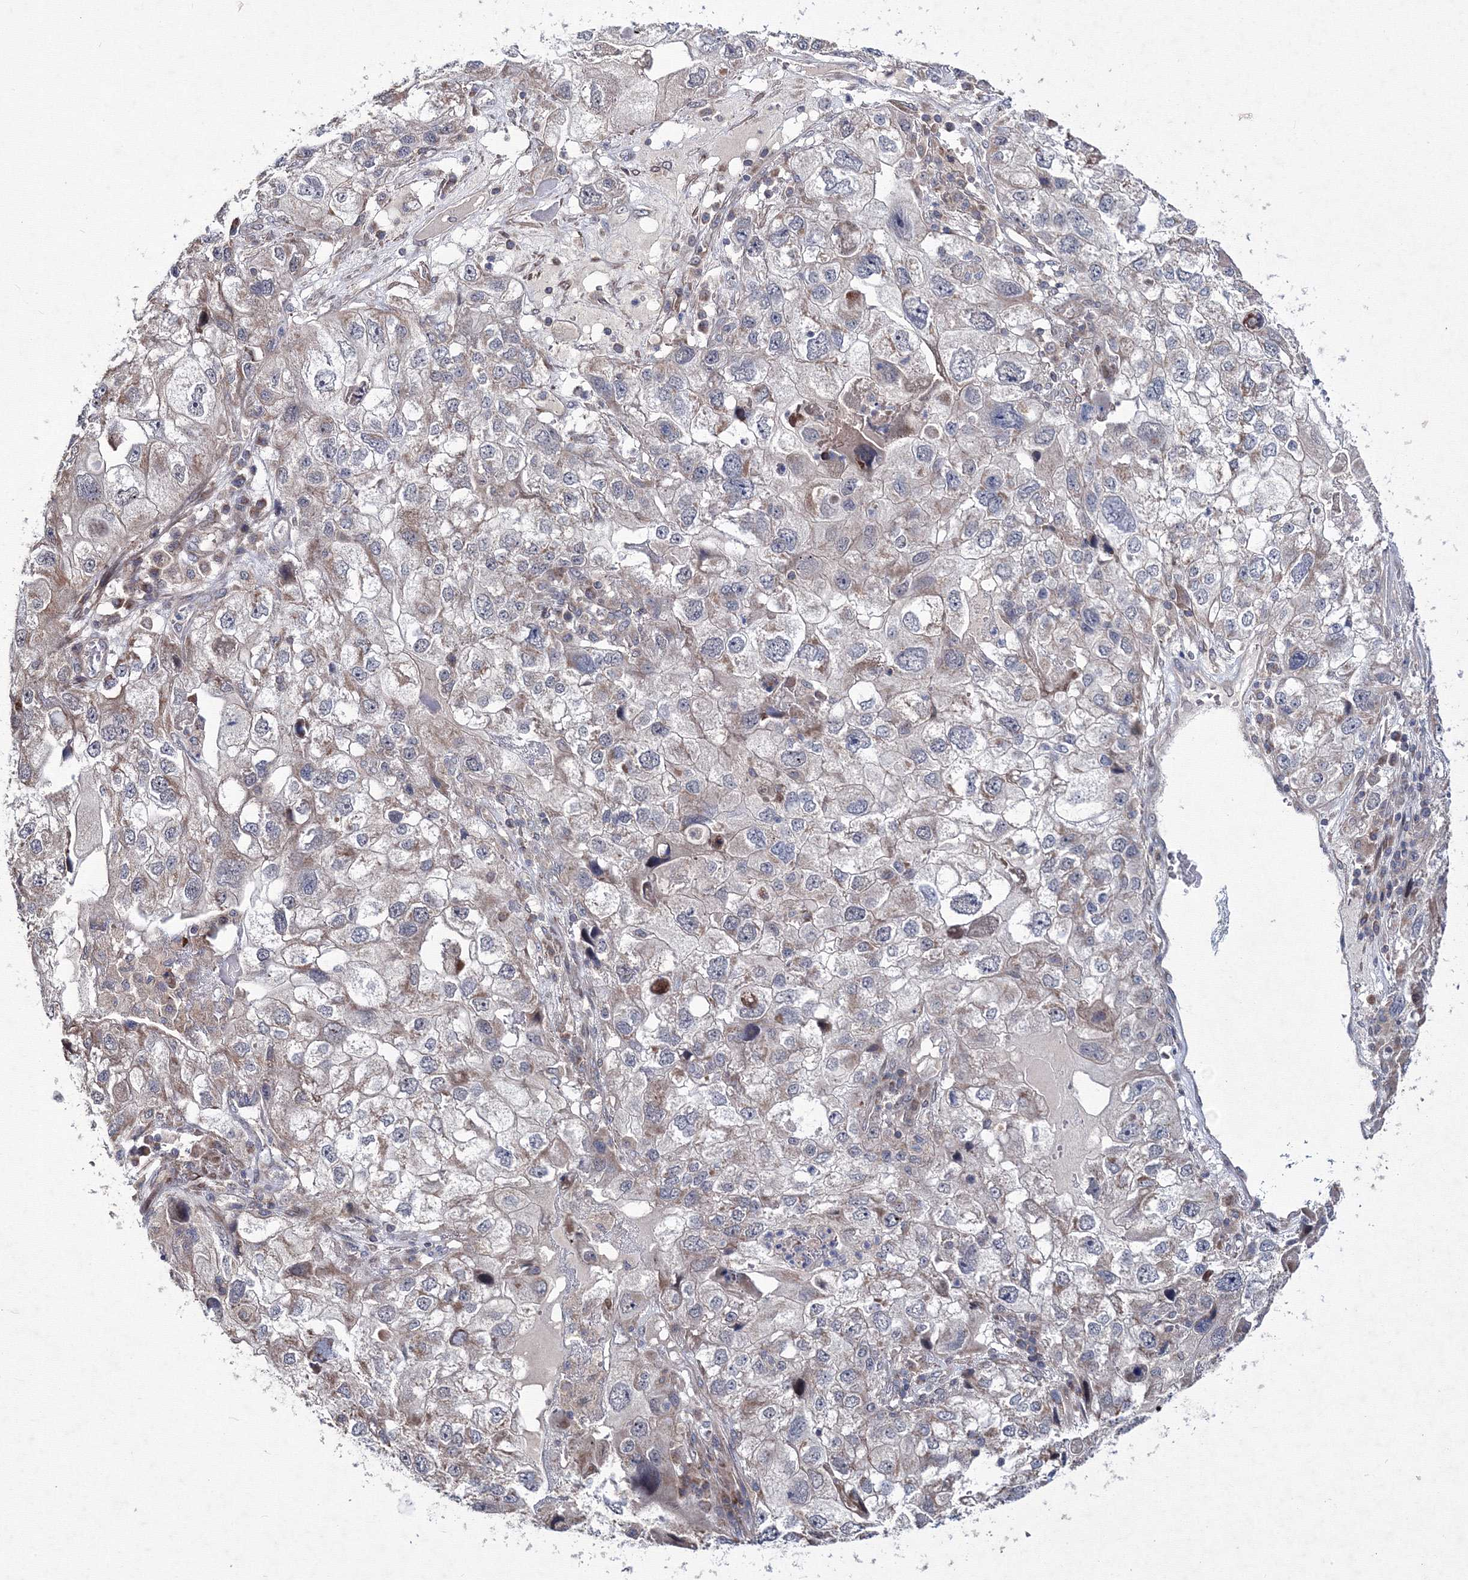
{"staining": {"intensity": "negative", "quantity": "none", "location": "none"}, "tissue": "endometrial cancer", "cell_type": "Tumor cells", "image_type": "cancer", "snomed": [{"axis": "morphology", "description": "Adenocarcinoma, NOS"}, {"axis": "topography", "description": "Endometrium"}], "caption": "This is a histopathology image of immunohistochemistry (IHC) staining of endometrial cancer (adenocarcinoma), which shows no expression in tumor cells.", "gene": "PPP2R2B", "patient": {"sex": "female", "age": 49}}